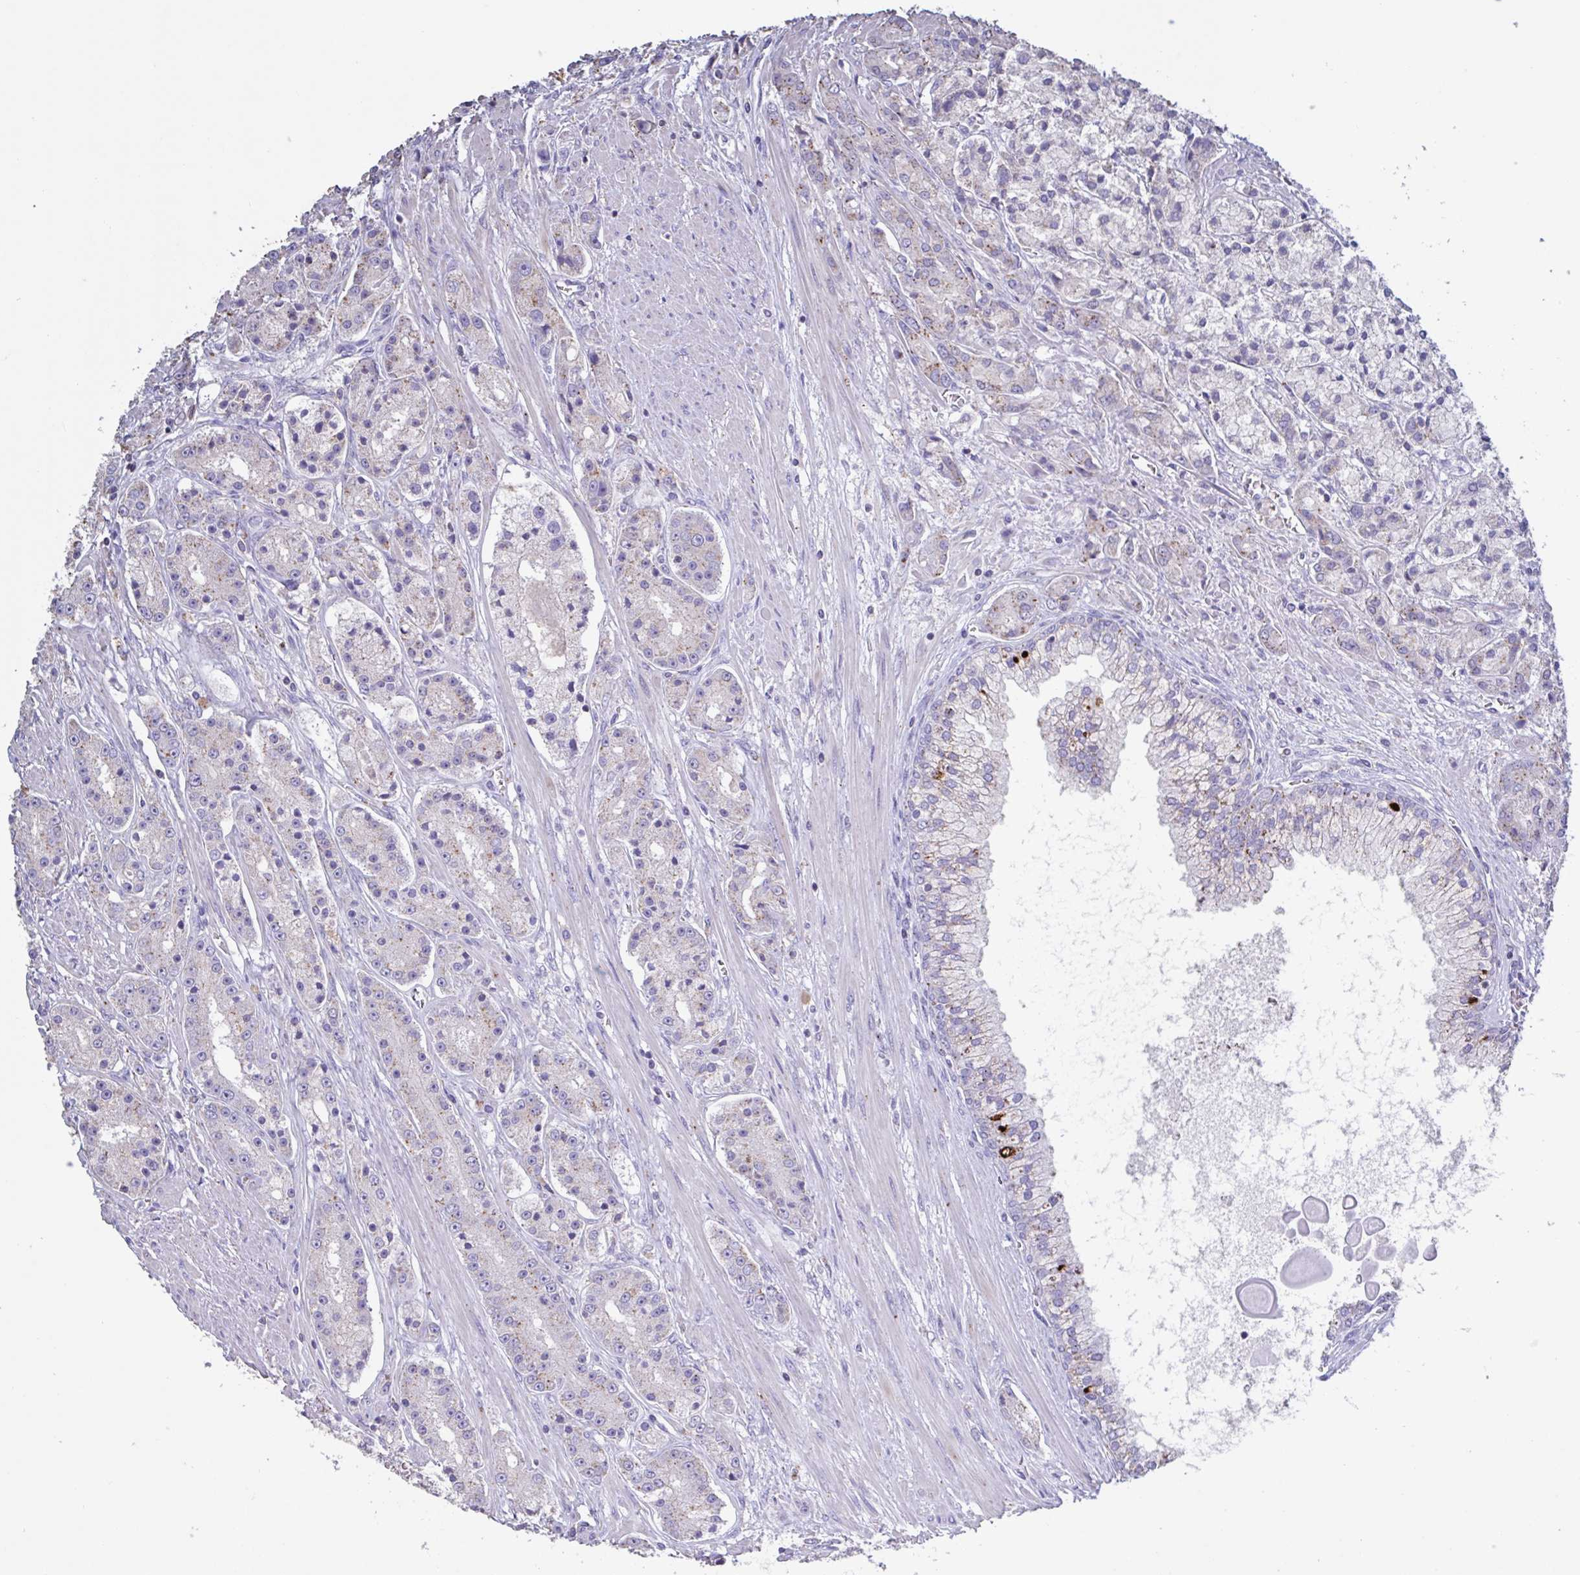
{"staining": {"intensity": "weak", "quantity": "25%-75%", "location": "cytoplasmic/membranous"}, "tissue": "prostate cancer", "cell_type": "Tumor cells", "image_type": "cancer", "snomed": [{"axis": "morphology", "description": "Adenocarcinoma, High grade"}, {"axis": "topography", "description": "Prostate"}], "caption": "IHC histopathology image of neoplastic tissue: prostate cancer (high-grade adenocarcinoma) stained using immunohistochemistry exhibits low levels of weak protein expression localized specifically in the cytoplasmic/membranous of tumor cells, appearing as a cytoplasmic/membranous brown color.", "gene": "CHMP5", "patient": {"sex": "male", "age": 67}}